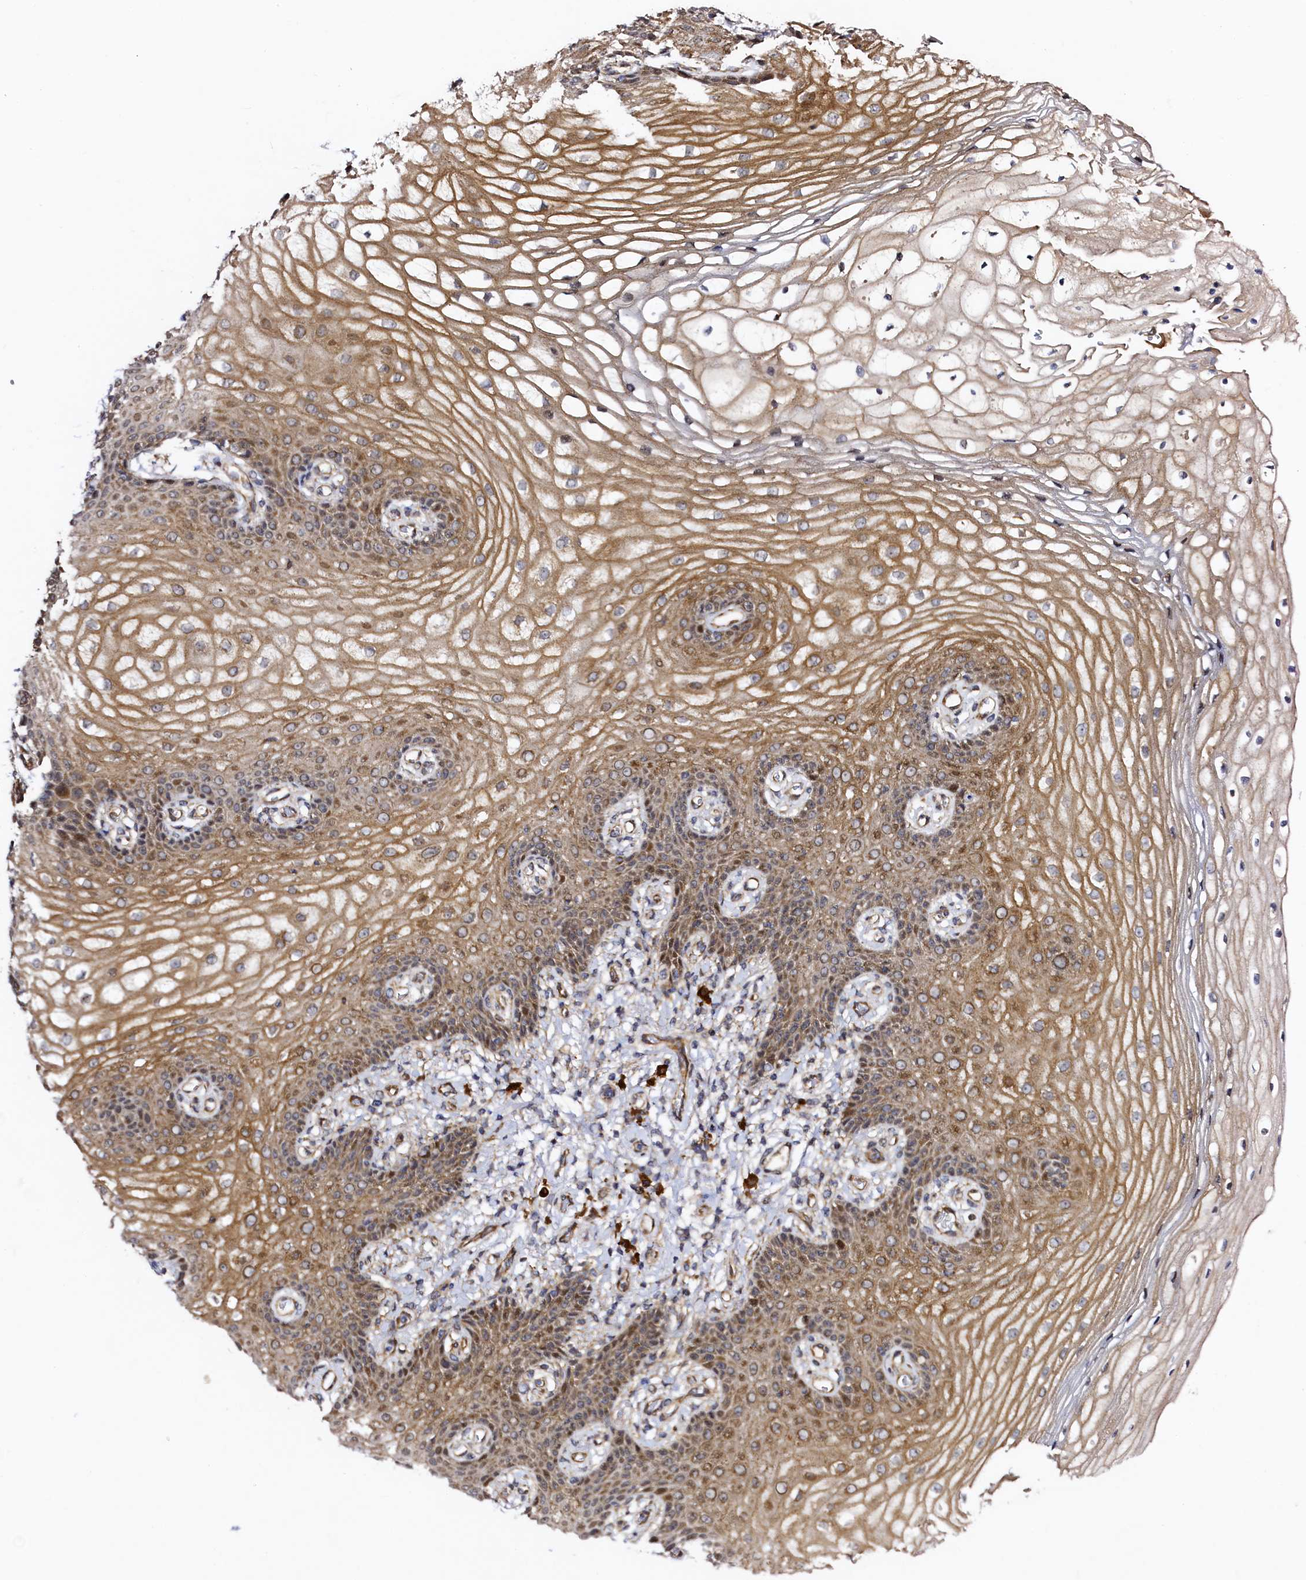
{"staining": {"intensity": "moderate", "quantity": ">75%", "location": "cytoplasmic/membranous,nuclear"}, "tissue": "vagina", "cell_type": "Squamous epithelial cells", "image_type": "normal", "snomed": [{"axis": "morphology", "description": "Normal tissue, NOS"}, {"axis": "topography", "description": "Vagina"}], "caption": "Vagina stained with DAB (3,3'-diaminobenzidine) immunohistochemistry (IHC) exhibits medium levels of moderate cytoplasmic/membranous,nuclear expression in about >75% of squamous epithelial cells. (IHC, brightfield microscopy, high magnification).", "gene": "RBFA", "patient": {"sex": "female", "age": 60}}